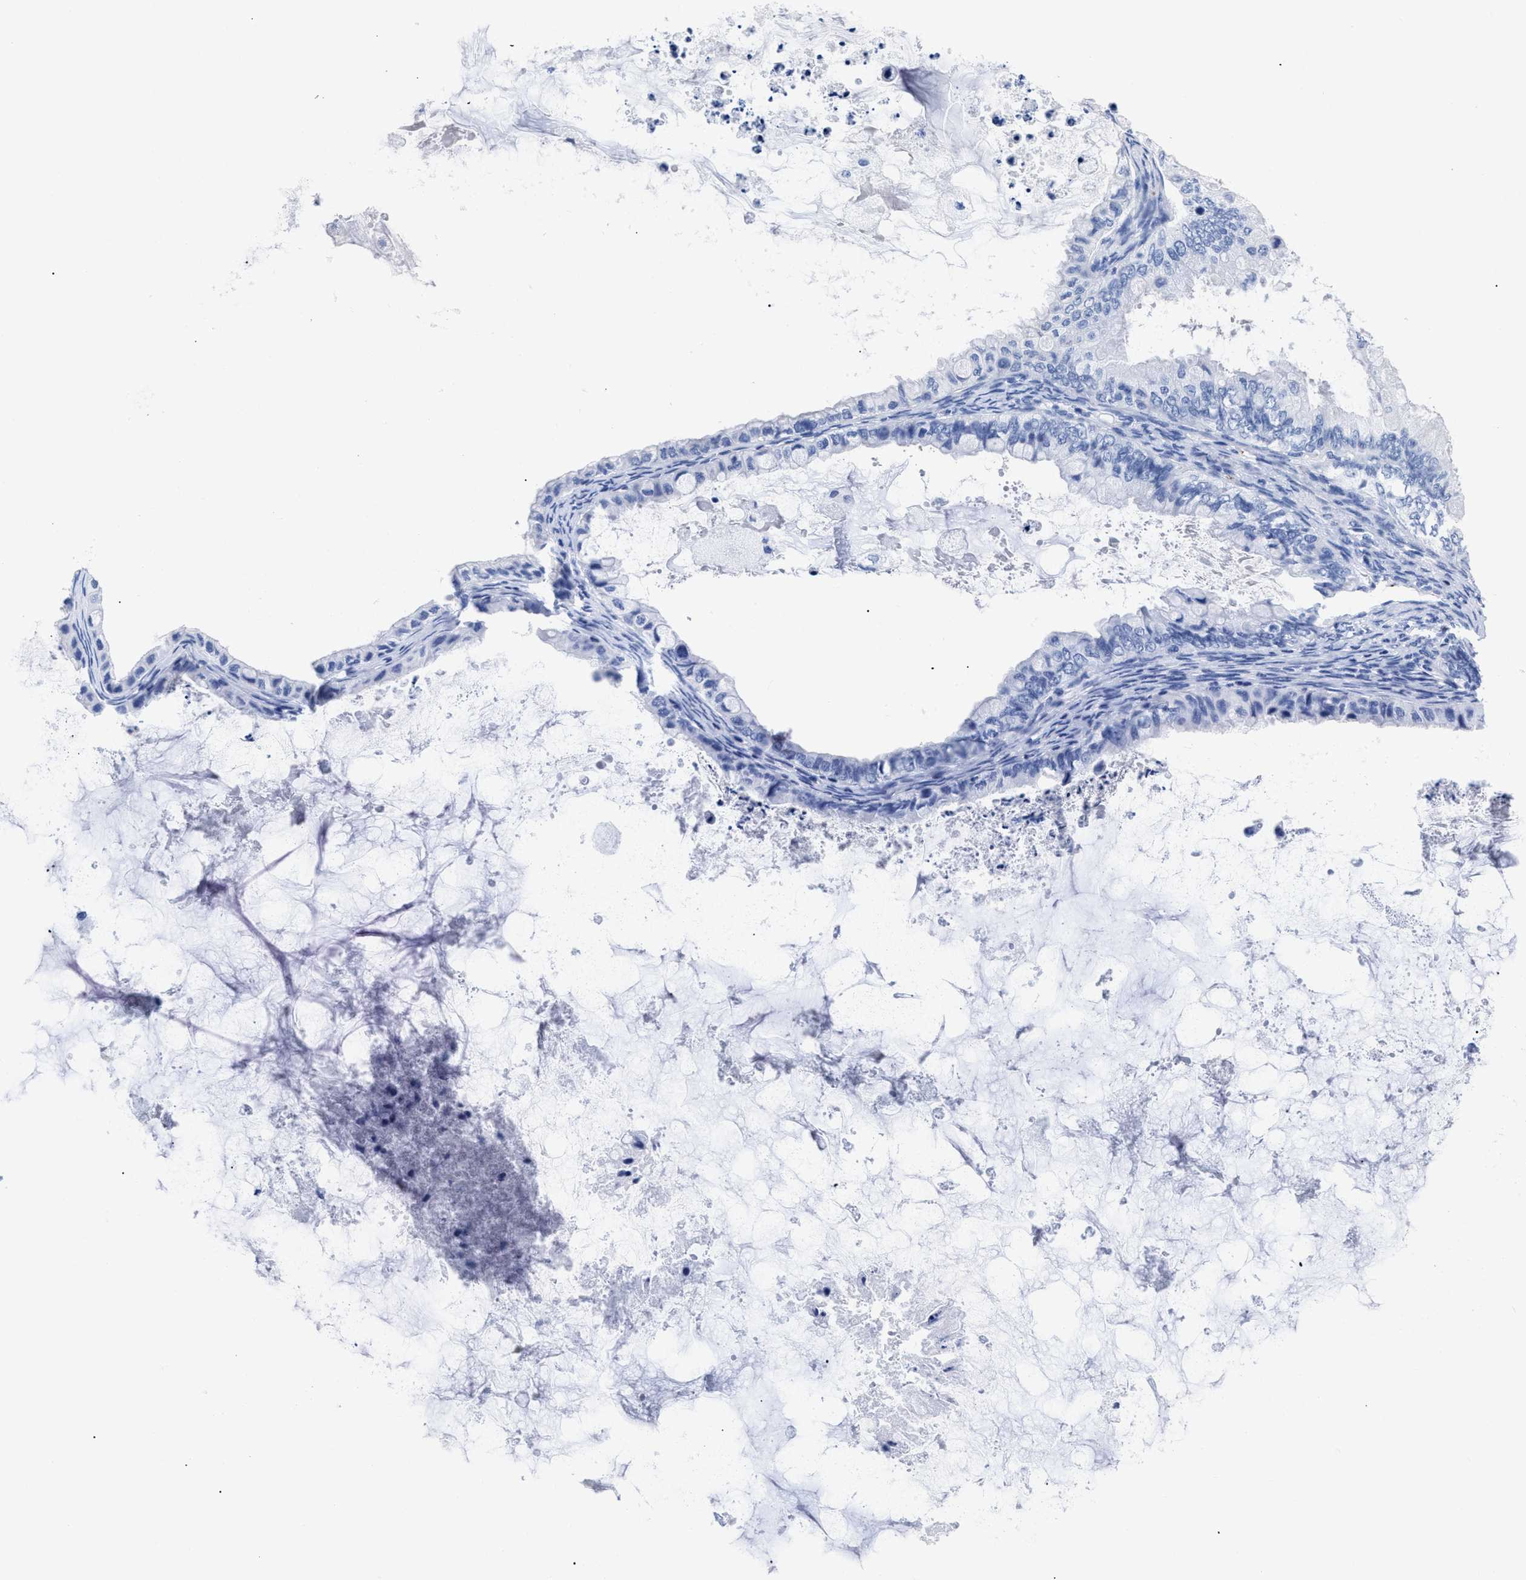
{"staining": {"intensity": "negative", "quantity": "none", "location": "none"}, "tissue": "ovarian cancer", "cell_type": "Tumor cells", "image_type": "cancer", "snomed": [{"axis": "morphology", "description": "Cystadenocarcinoma, mucinous, NOS"}, {"axis": "topography", "description": "Ovary"}], "caption": "Tumor cells show no significant expression in ovarian cancer (mucinous cystadenocarcinoma).", "gene": "TREML1", "patient": {"sex": "female", "age": 80}}